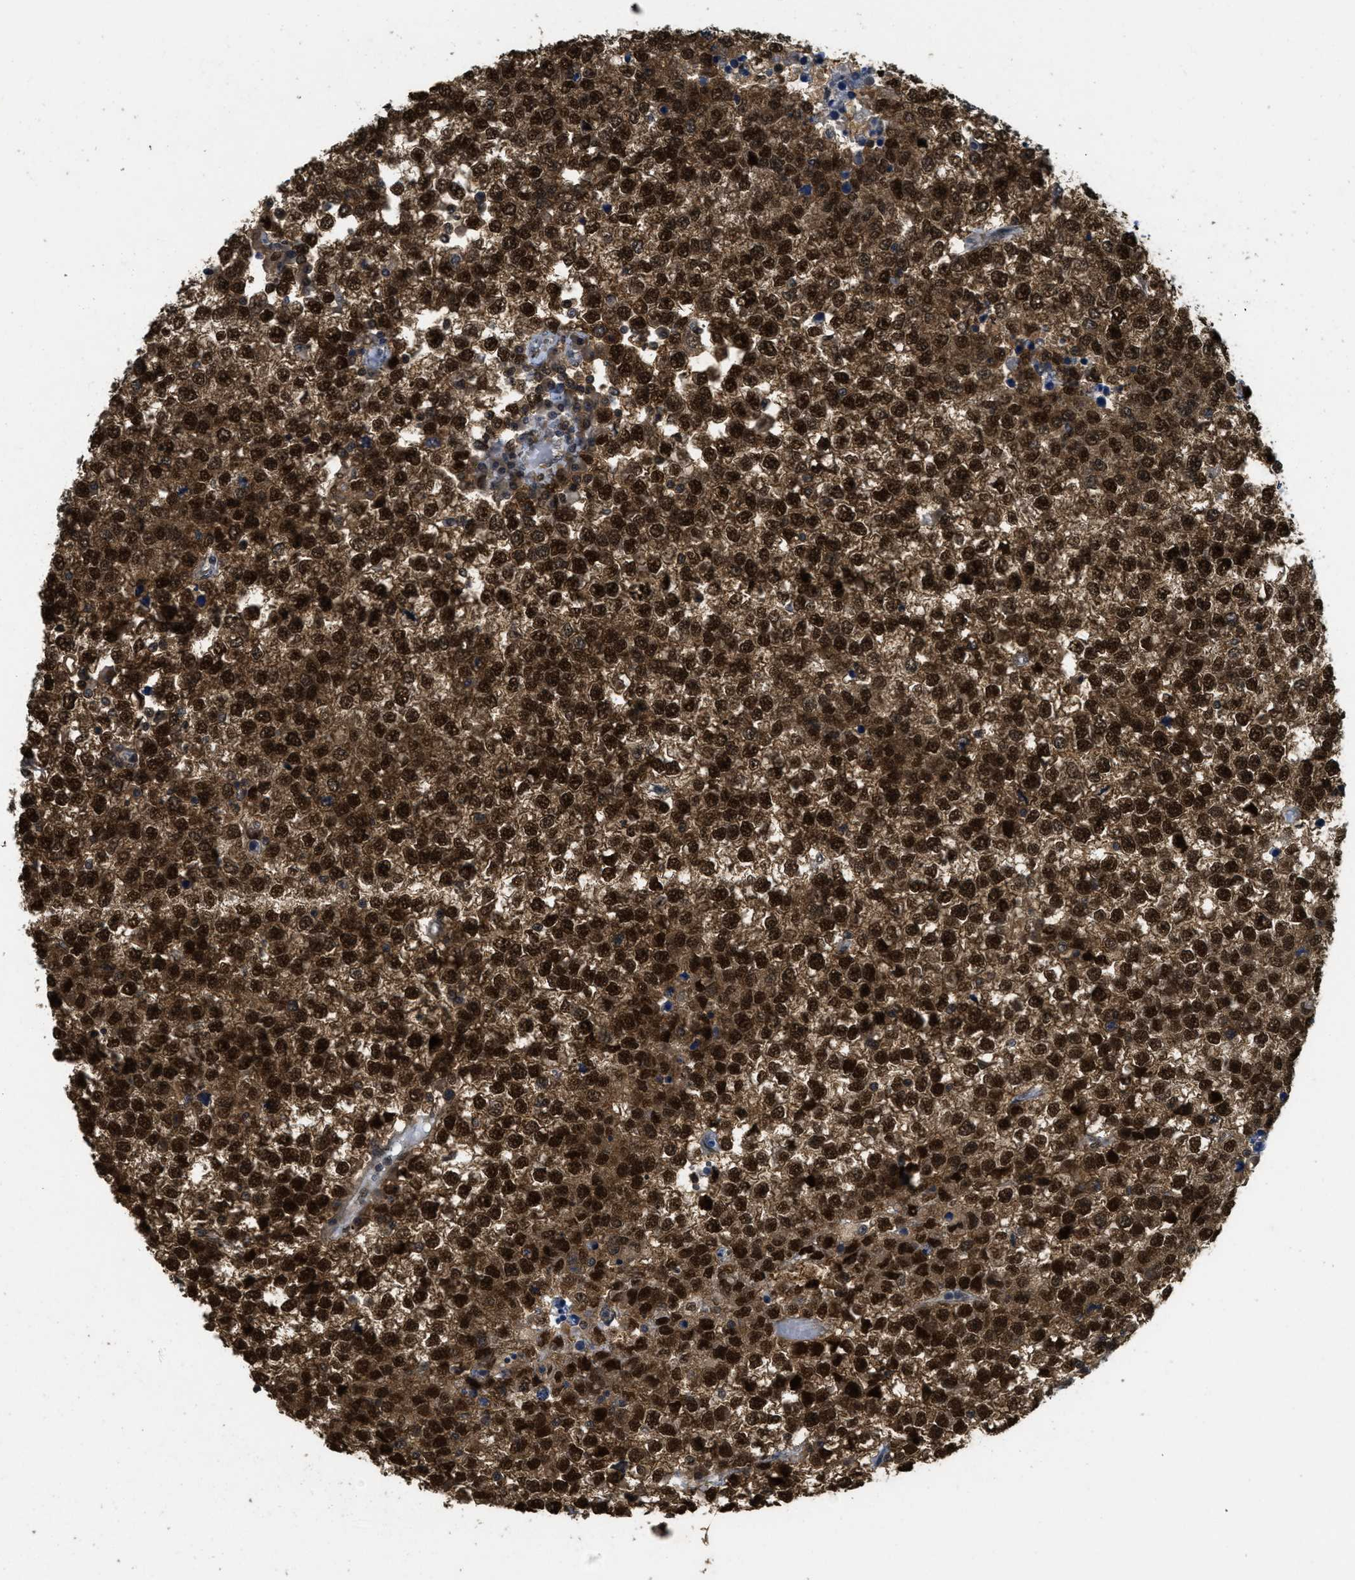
{"staining": {"intensity": "strong", "quantity": ">75%", "location": "cytoplasmic/membranous,nuclear"}, "tissue": "testis cancer", "cell_type": "Tumor cells", "image_type": "cancer", "snomed": [{"axis": "morphology", "description": "Seminoma, NOS"}, {"axis": "topography", "description": "Testis"}], "caption": "DAB (3,3'-diaminobenzidine) immunohistochemical staining of human testis seminoma shows strong cytoplasmic/membranous and nuclear protein positivity in approximately >75% of tumor cells. (DAB (3,3'-diaminobenzidine) = brown stain, brightfield microscopy at high magnification).", "gene": "PSMC5", "patient": {"sex": "male", "age": 65}}